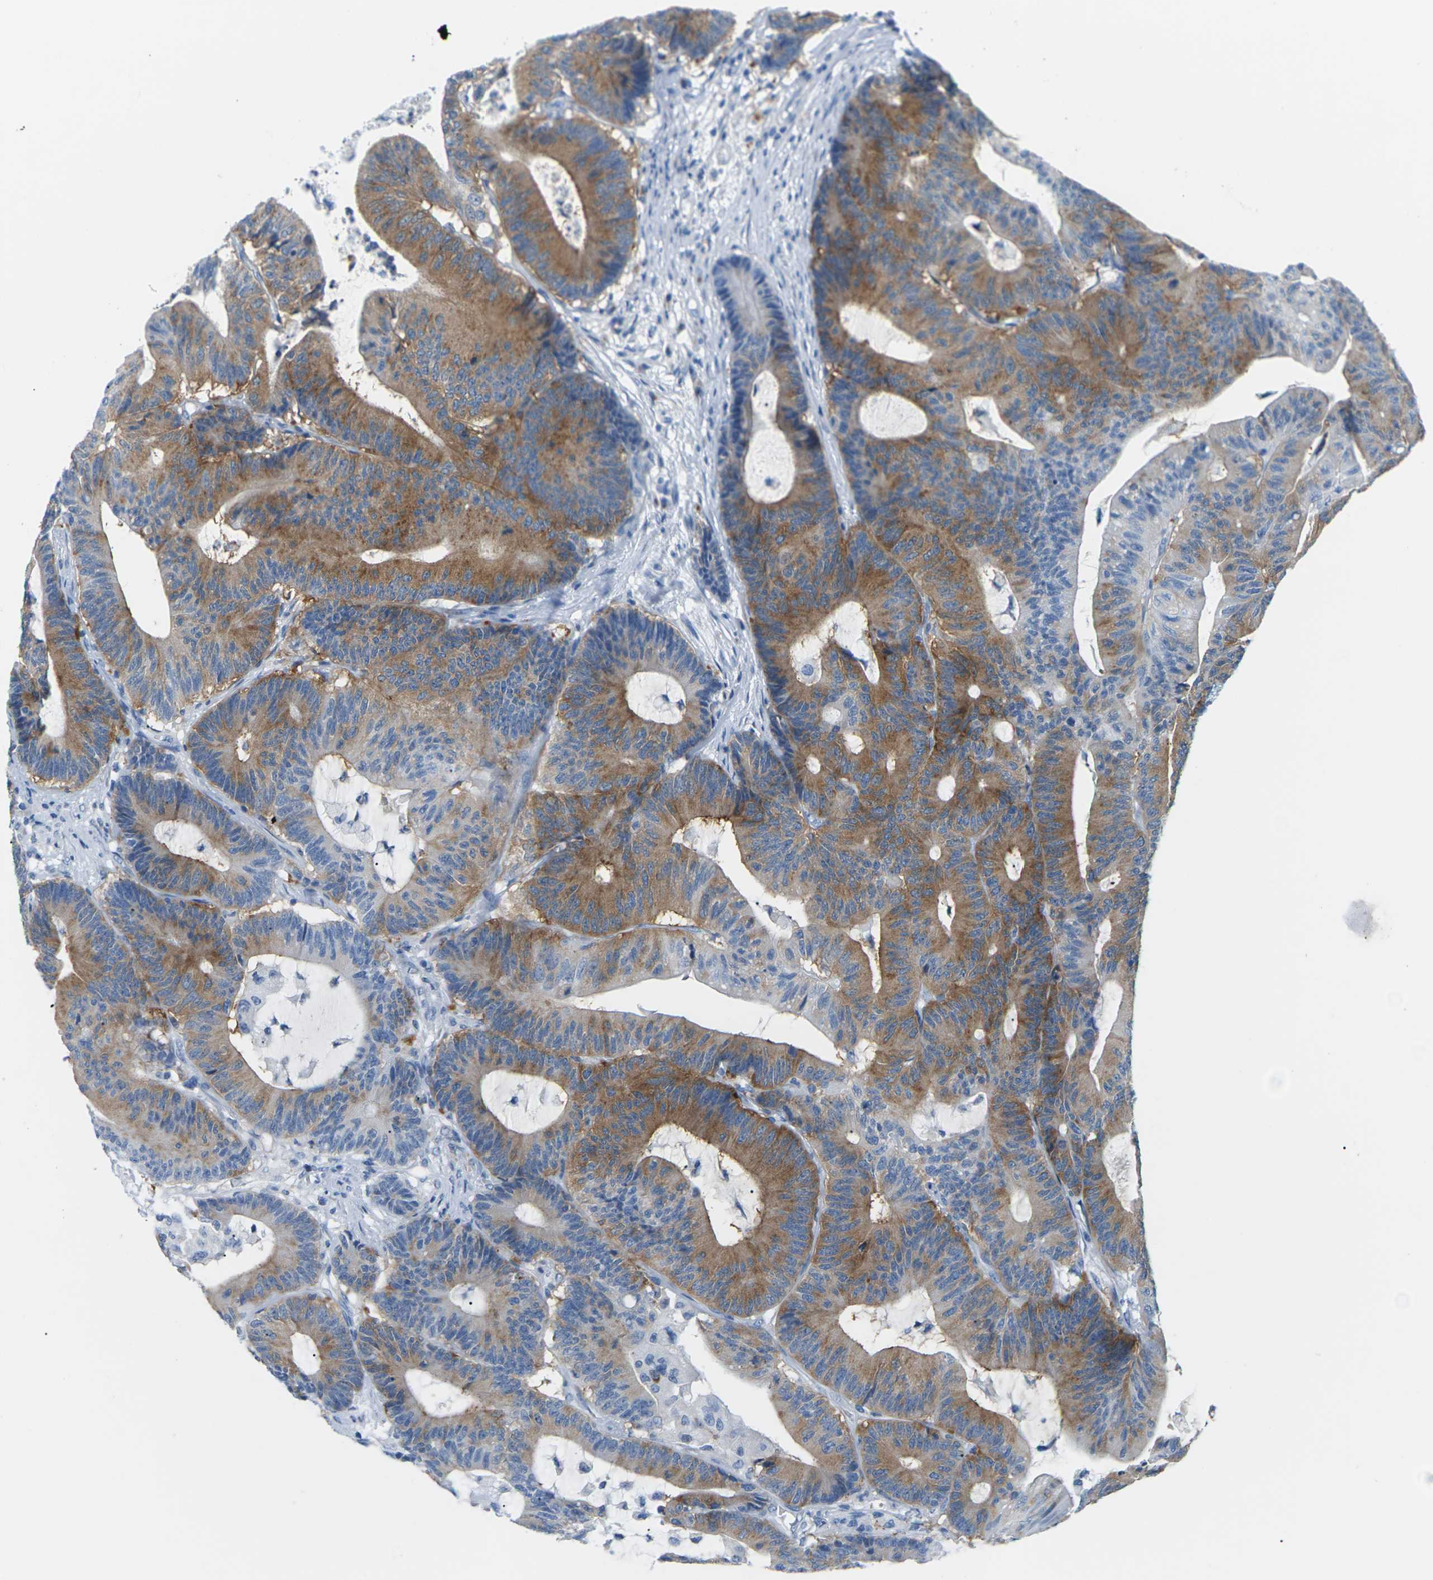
{"staining": {"intensity": "moderate", "quantity": ">75%", "location": "cytoplasmic/membranous"}, "tissue": "colorectal cancer", "cell_type": "Tumor cells", "image_type": "cancer", "snomed": [{"axis": "morphology", "description": "Adenocarcinoma, NOS"}, {"axis": "topography", "description": "Colon"}], "caption": "High-power microscopy captured an immunohistochemistry image of colorectal cancer (adenocarcinoma), revealing moderate cytoplasmic/membranous positivity in approximately >75% of tumor cells. (Stains: DAB (3,3'-diaminobenzidine) in brown, nuclei in blue, Microscopy: brightfield microscopy at high magnification).", "gene": "SYNGR2", "patient": {"sex": "female", "age": 84}}